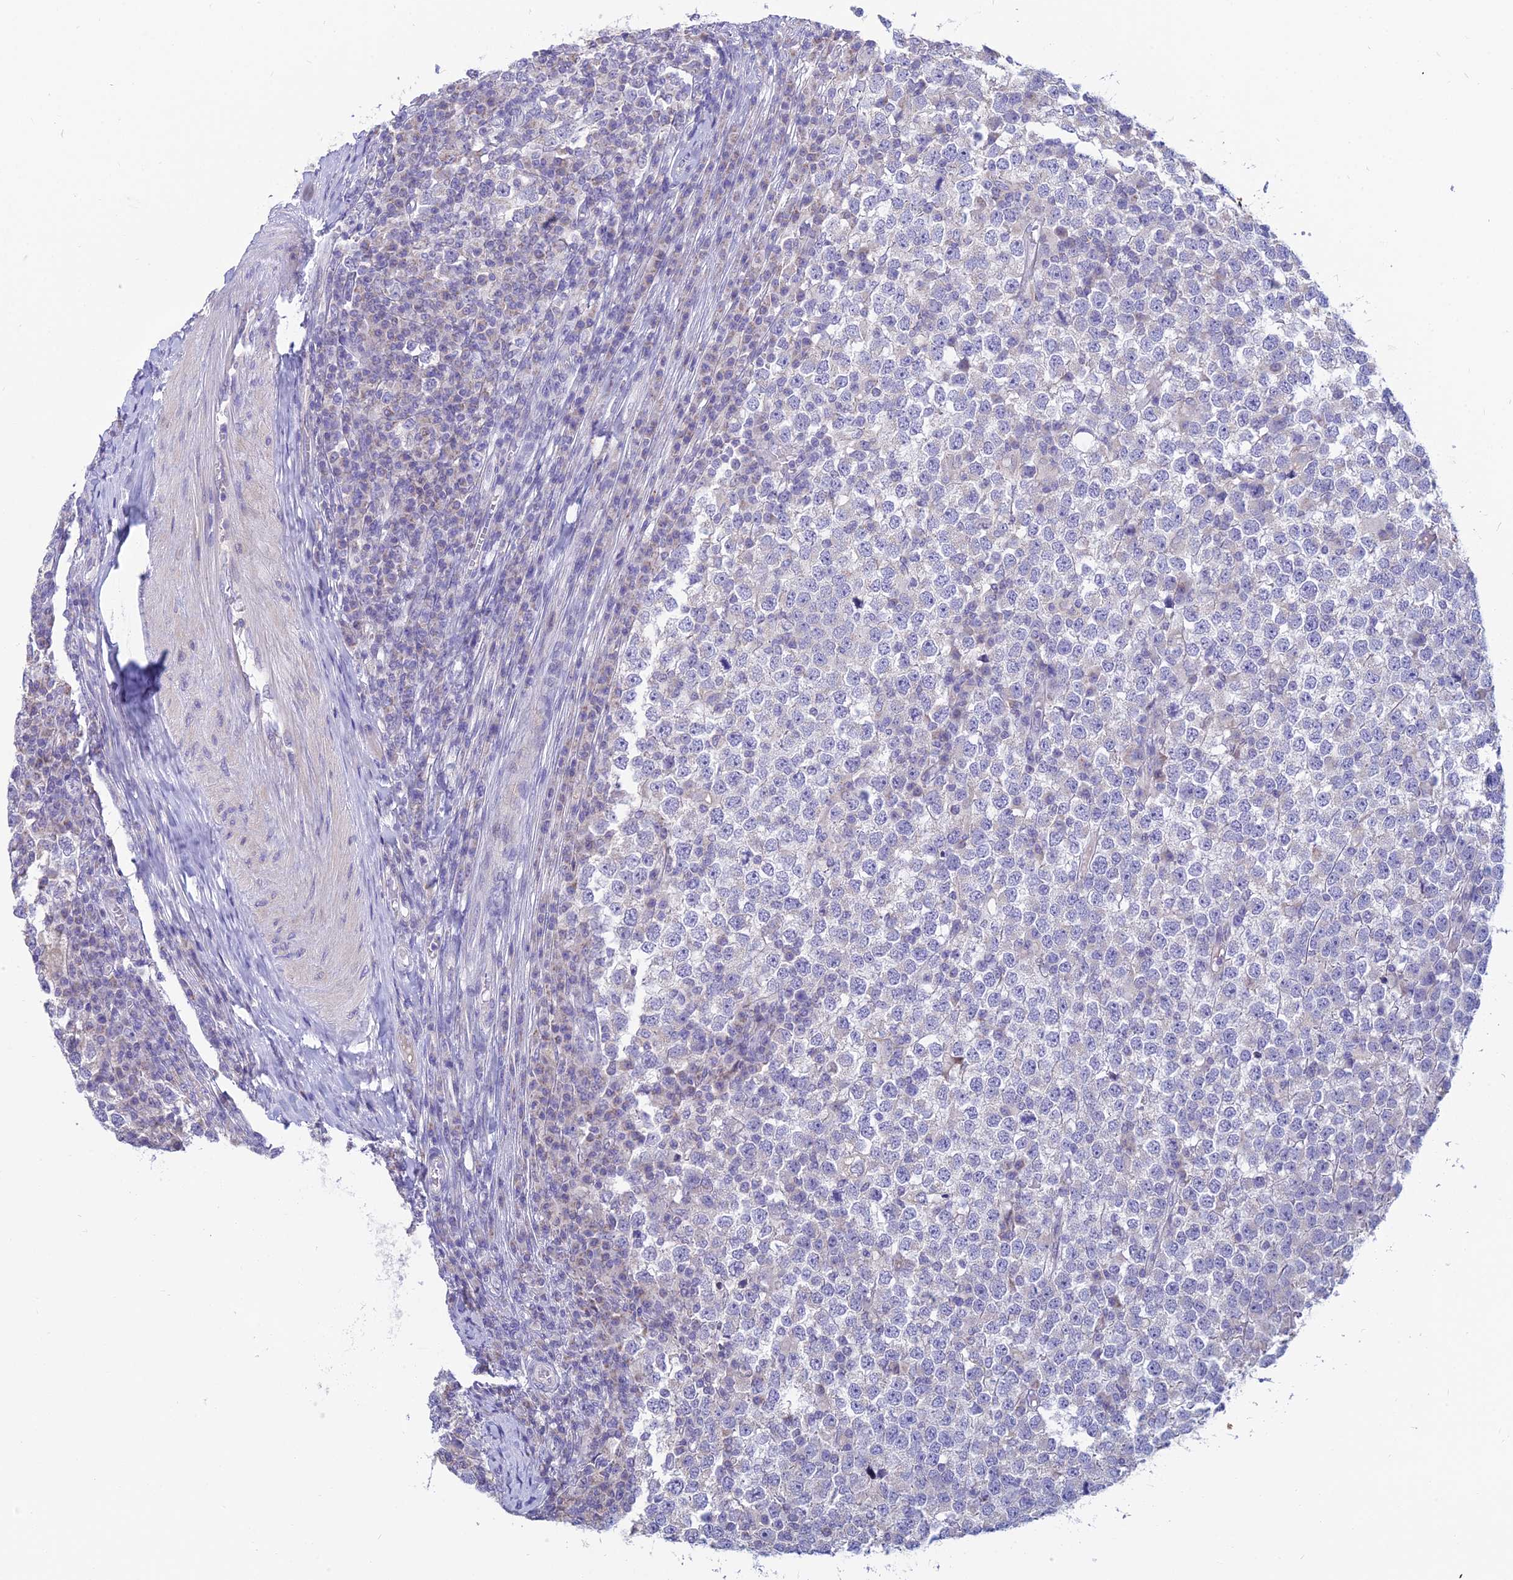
{"staining": {"intensity": "negative", "quantity": "none", "location": "none"}, "tissue": "testis cancer", "cell_type": "Tumor cells", "image_type": "cancer", "snomed": [{"axis": "morphology", "description": "Seminoma, NOS"}, {"axis": "topography", "description": "Testis"}], "caption": "A photomicrograph of testis seminoma stained for a protein shows no brown staining in tumor cells.", "gene": "CFAP206", "patient": {"sex": "male", "age": 65}}